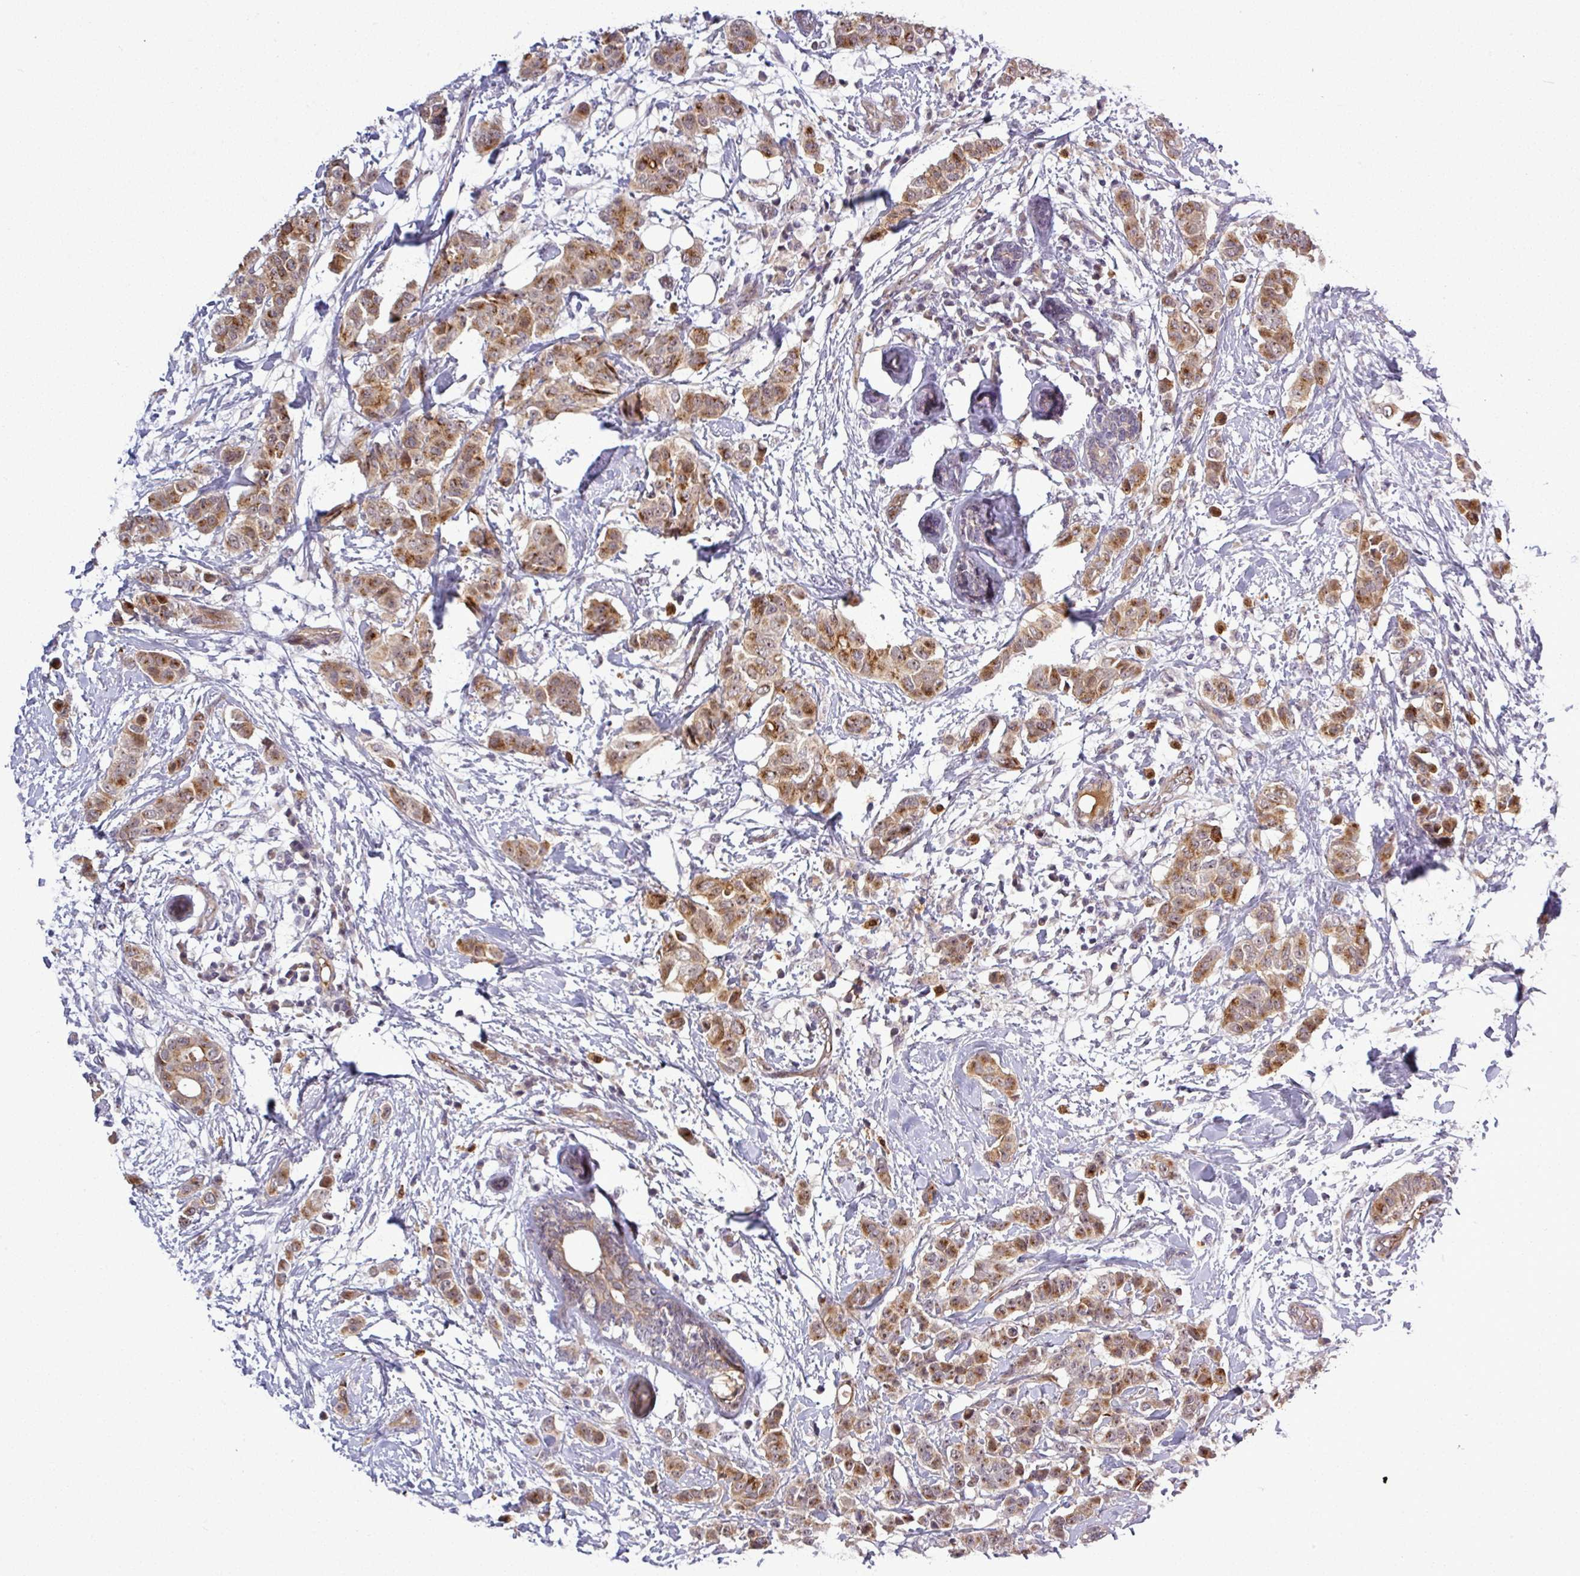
{"staining": {"intensity": "moderate", "quantity": ">75%", "location": "cytoplasmic/membranous"}, "tissue": "breast cancer", "cell_type": "Tumor cells", "image_type": "cancer", "snomed": [{"axis": "morphology", "description": "Duct carcinoma"}, {"axis": "topography", "description": "Breast"}], "caption": "This is an image of immunohistochemistry (IHC) staining of infiltrating ductal carcinoma (breast), which shows moderate expression in the cytoplasmic/membranous of tumor cells.", "gene": "PCDH1", "patient": {"sex": "female", "age": 40}}